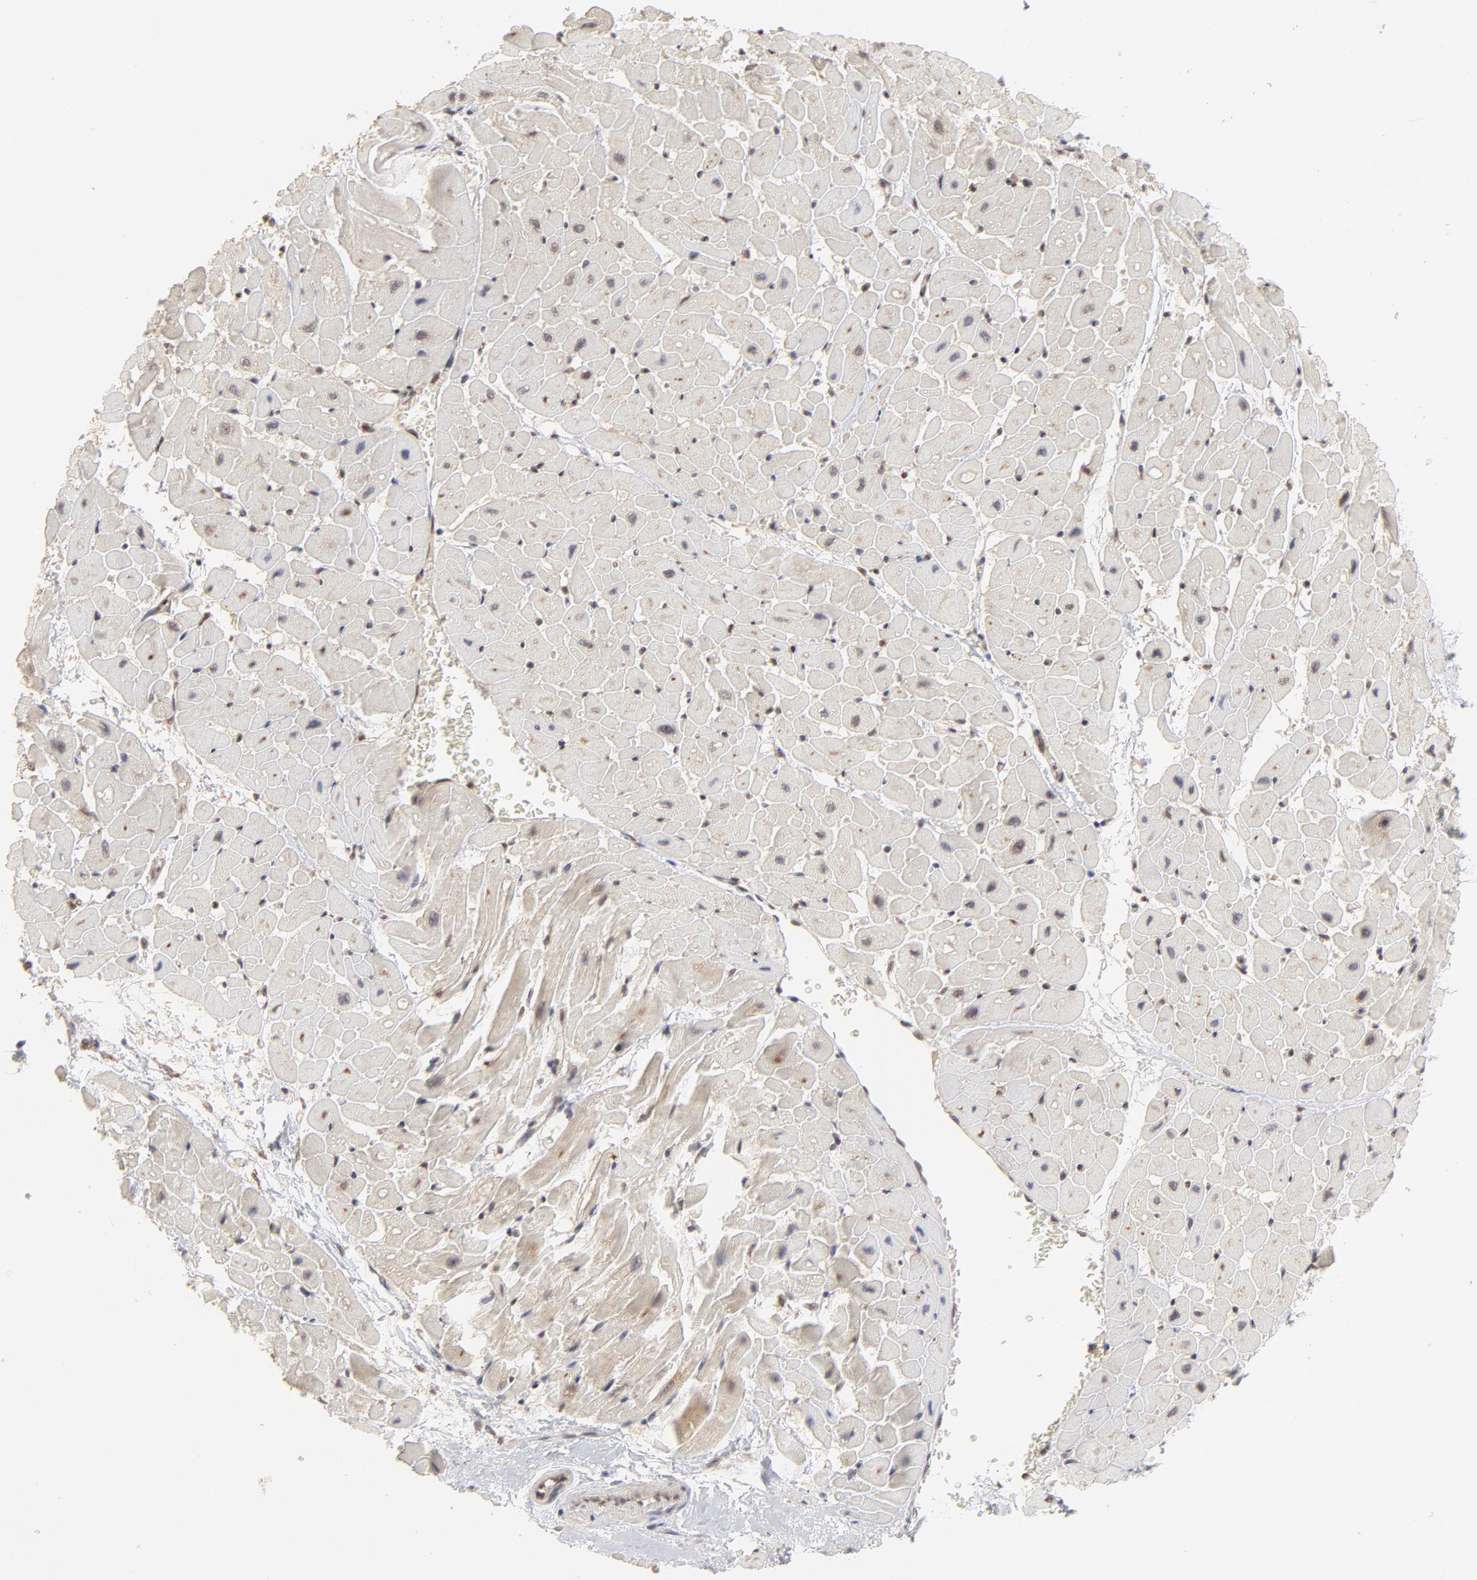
{"staining": {"intensity": "moderate", "quantity": ">75%", "location": "nuclear"}, "tissue": "heart muscle", "cell_type": "Cardiomyocytes", "image_type": "normal", "snomed": [{"axis": "morphology", "description": "Normal tissue, NOS"}, {"axis": "topography", "description": "Heart"}], "caption": "Protein expression analysis of normal human heart muscle reveals moderate nuclear expression in about >75% of cardiomyocytes.", "gene": "ARIH1", "patient": {"sex": "male", "age": 45}}